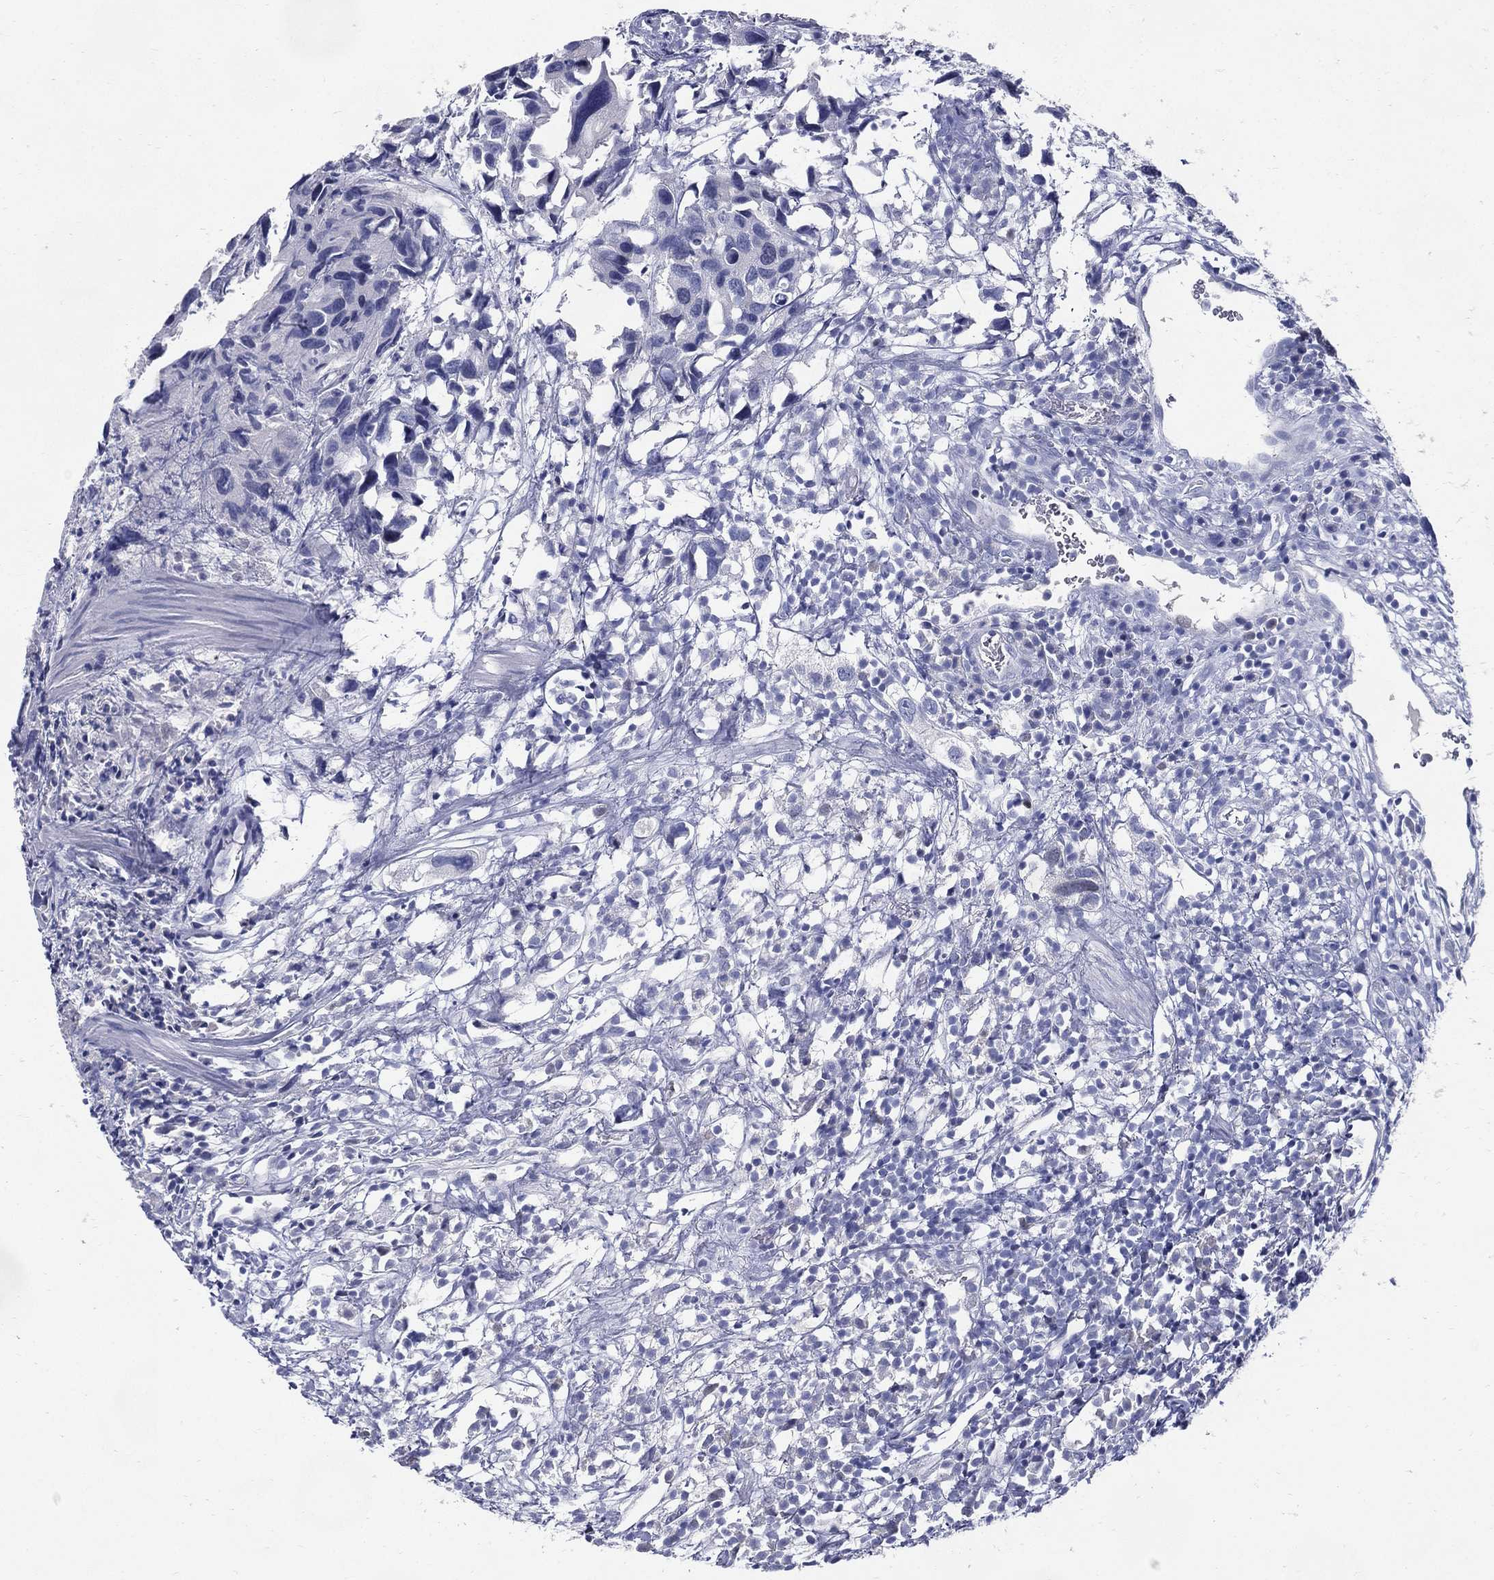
{"staining": {"intensity": "negative", "quantity": "none", "location": "none"}, "tissue": "urothelial cancer", "cell_type": "Tumor cells", "image_type": "cancer", "snomed": [{"axis": "morphology", "description": "Urothelial carcinoma, High grade"}, {"axis": "topography", "description": "Urinary bladder"}], "caption": "An immunohistochemistry (IHC) photomicrograph of high-grade urothelial carcinoma is shown. There is no staining in tumor cells of high-grade urothelial carcinoma.", "gene": "KIF2C", "patient": {"sex": "male", "age": 79}}